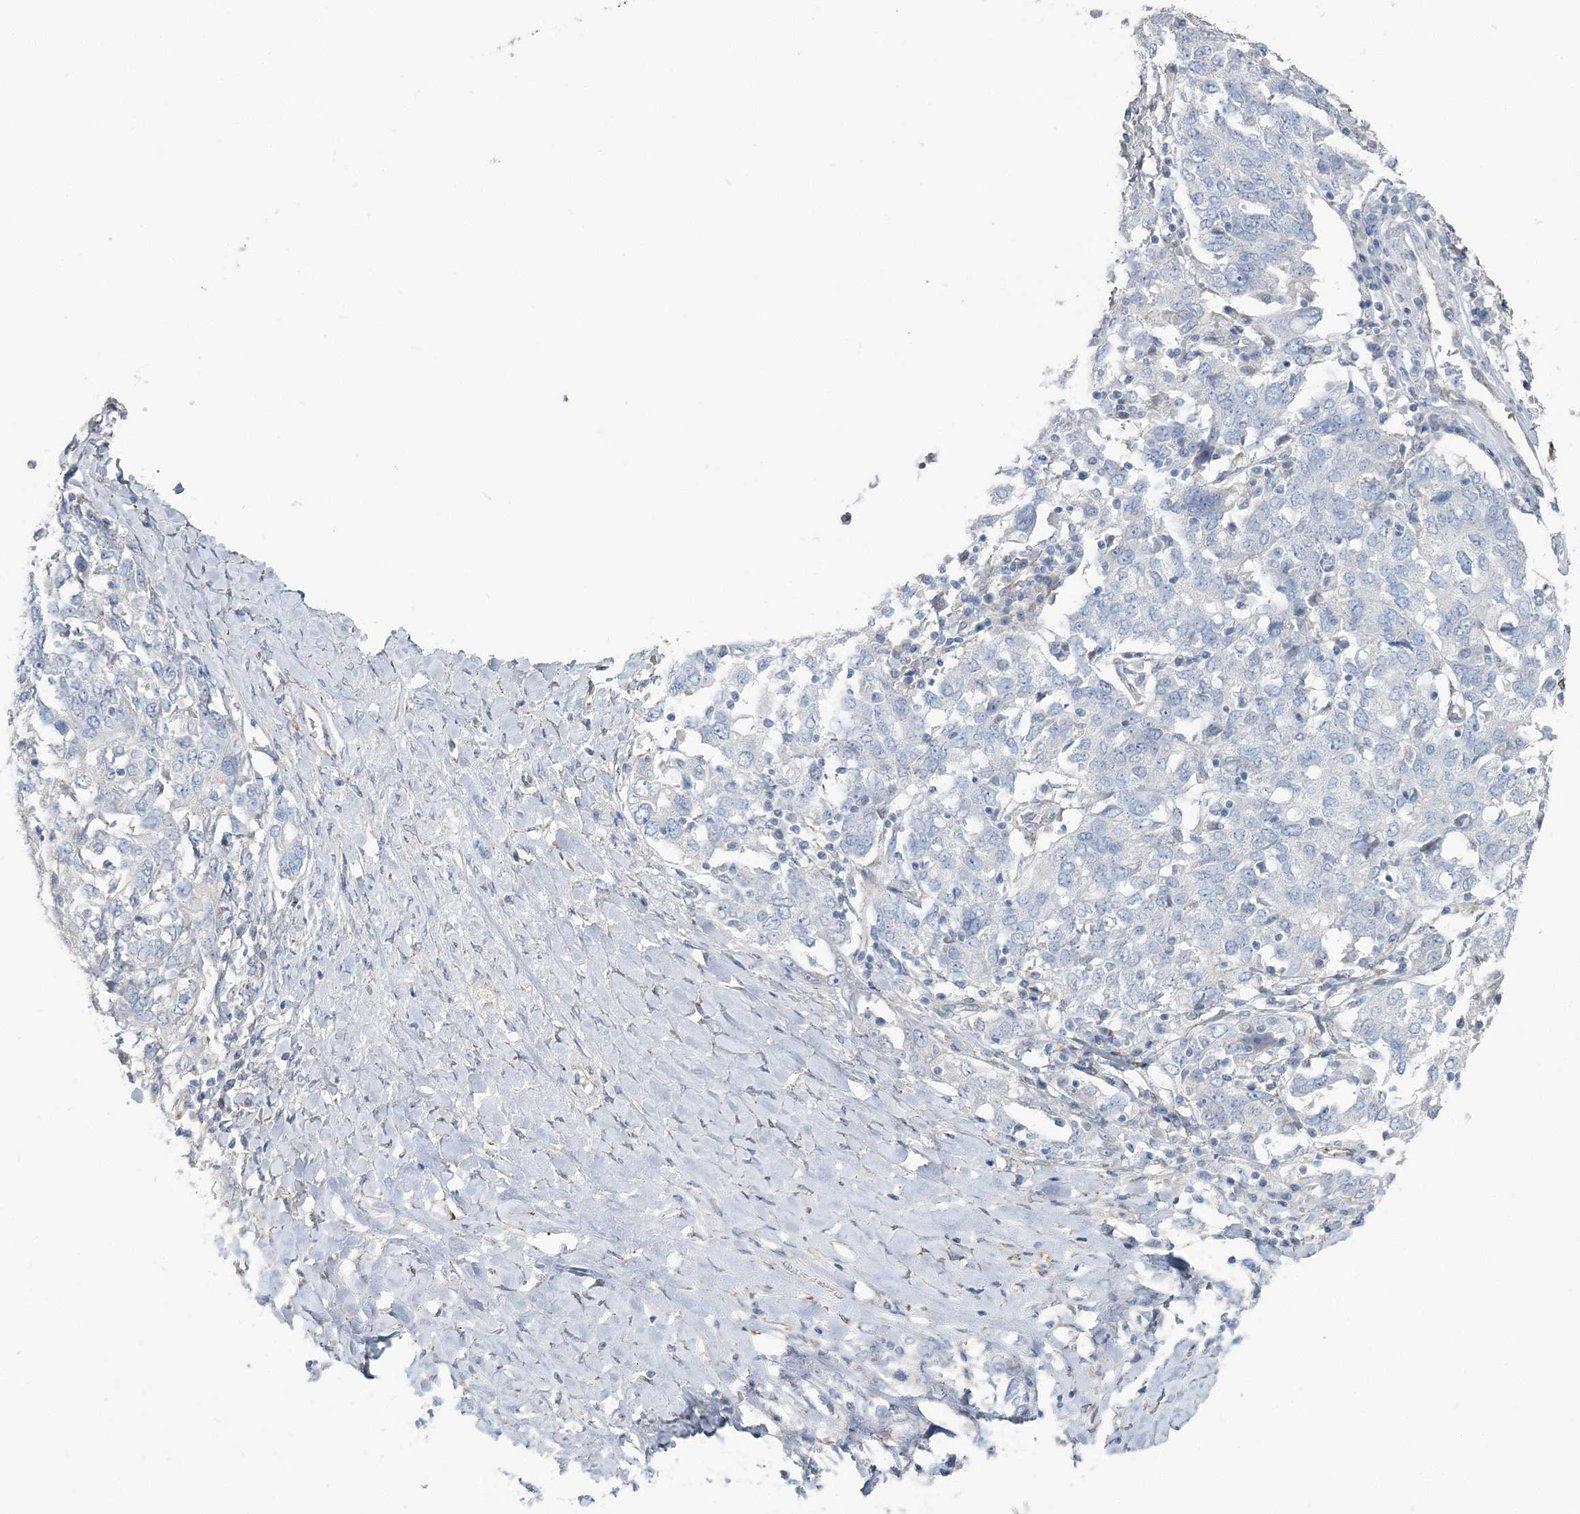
{"staining": {"intensity": "negative", "quantity": "none", "location": "none"}, "tissue": "ovarian cancer", "cell_type": "Tumor cells", "image_type": "cancer", "snomed": [{"axis": "morphology", "description": "Carcinoma, endometroid"}, {"axis": "topography", "description": "Ovary"}], "caption": "Micrograph shows no significant protein expression in tumor cells of endometroid carcinoma (ovarian). (Brightfield microscopy of DAB (3,3'-diaminobenzidine) immunohistochemistry (IHC) at high magnification).", "gene": "CMBL", "patient": {"sex": "female", "age": 62}}